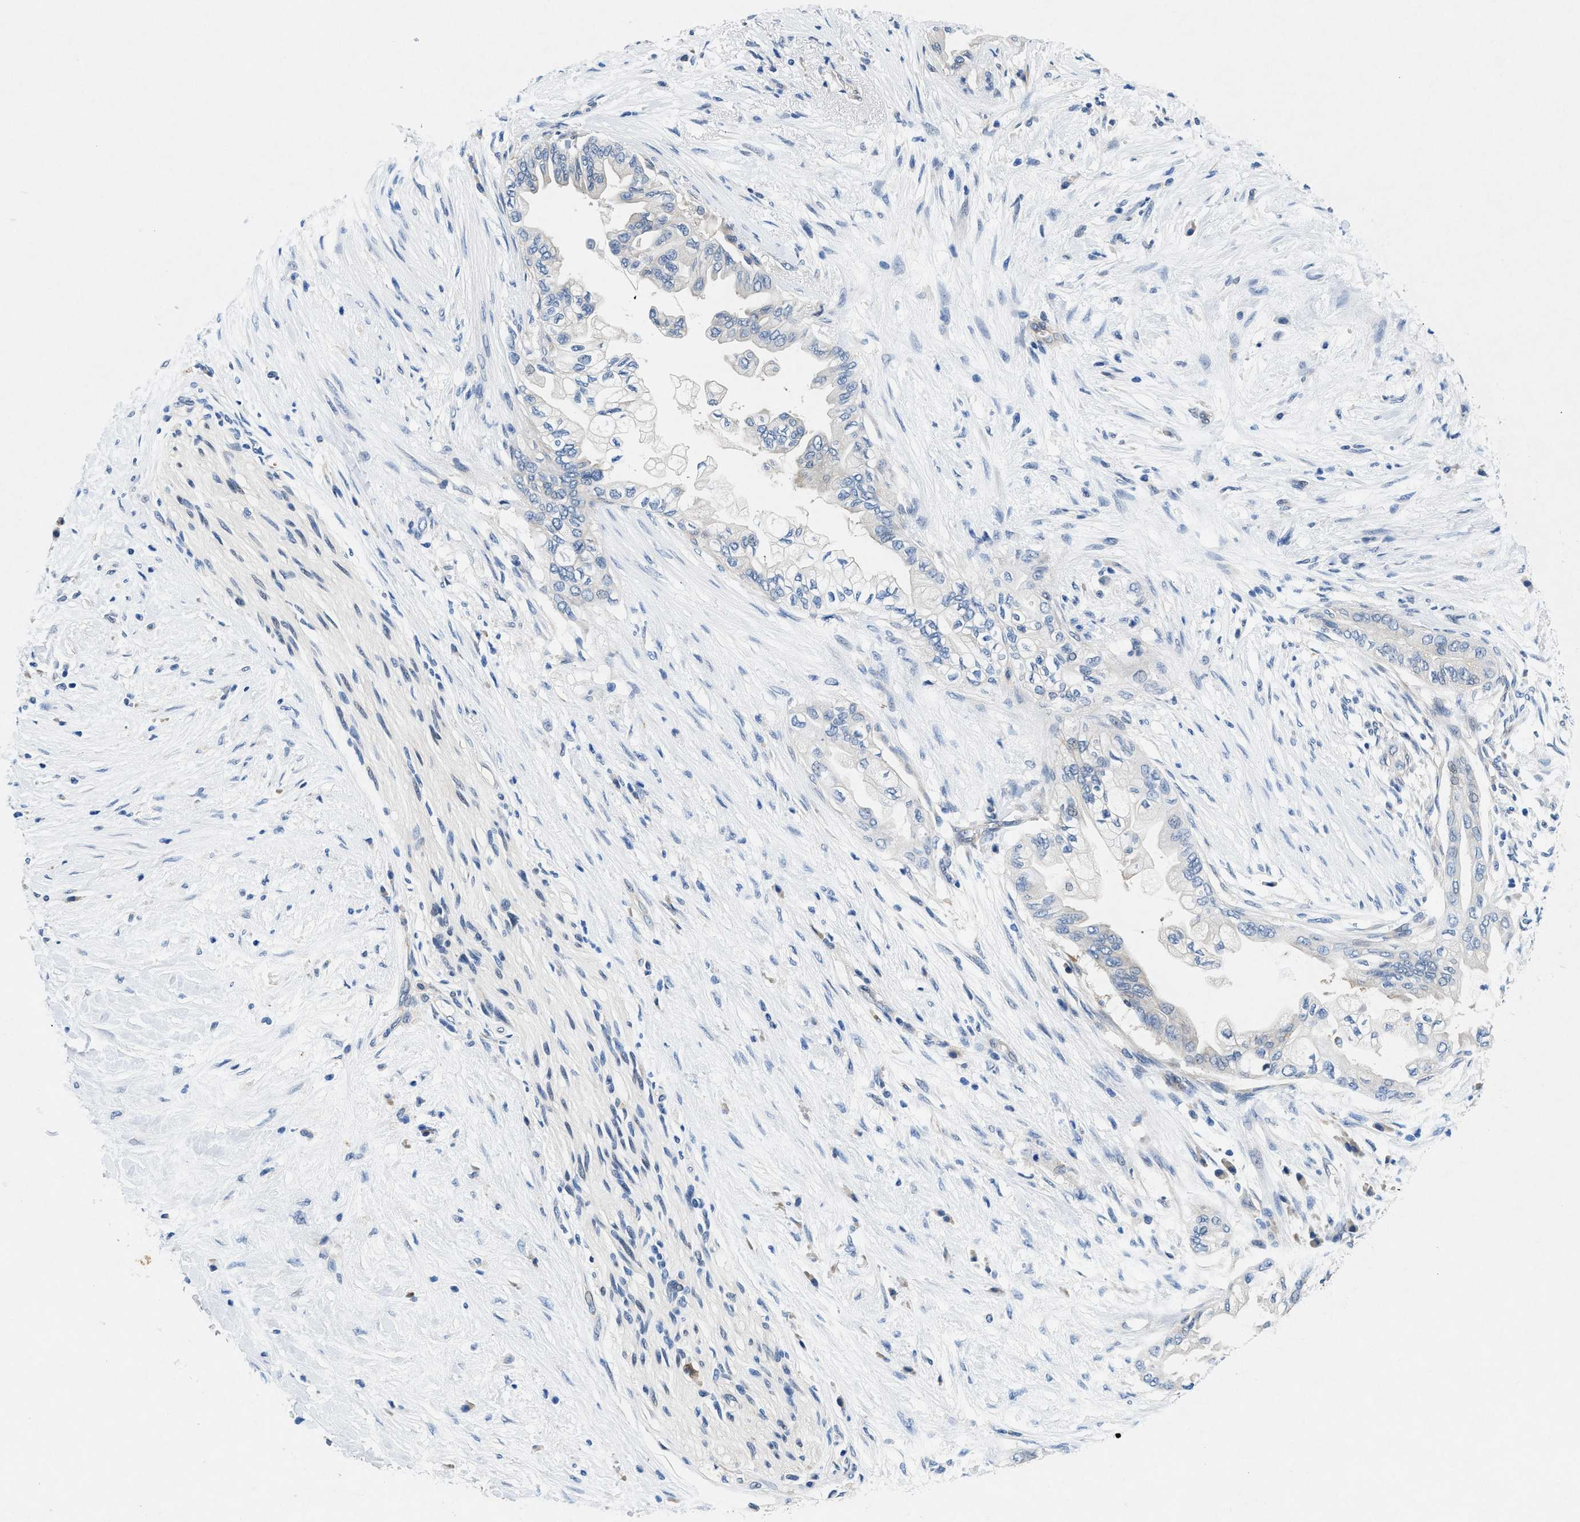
{"staining": {"intensity": "negative", "quantity": "none", "location": "none"}, "tissue": "pancreatic cancer", "cell_type": "Tumor cells", "image_type": "cancer", "snomed": [{"axis": "morphology", "description": "Normal tissue, NOS"}, {"axis": "morphology", "description": "Adenocarcinoma, NOS"}, {"axis": "topography", "description": "Pancreas"}, {"axis": "topography", "description": "Duodenum"}], "caption": "An image of pancreatic cancer (adenocarcinoma) stained for a protein shows no brown staining in tumor cells.", "gene": "COPS2", "patient": {"sex": "female", "age": 60}}